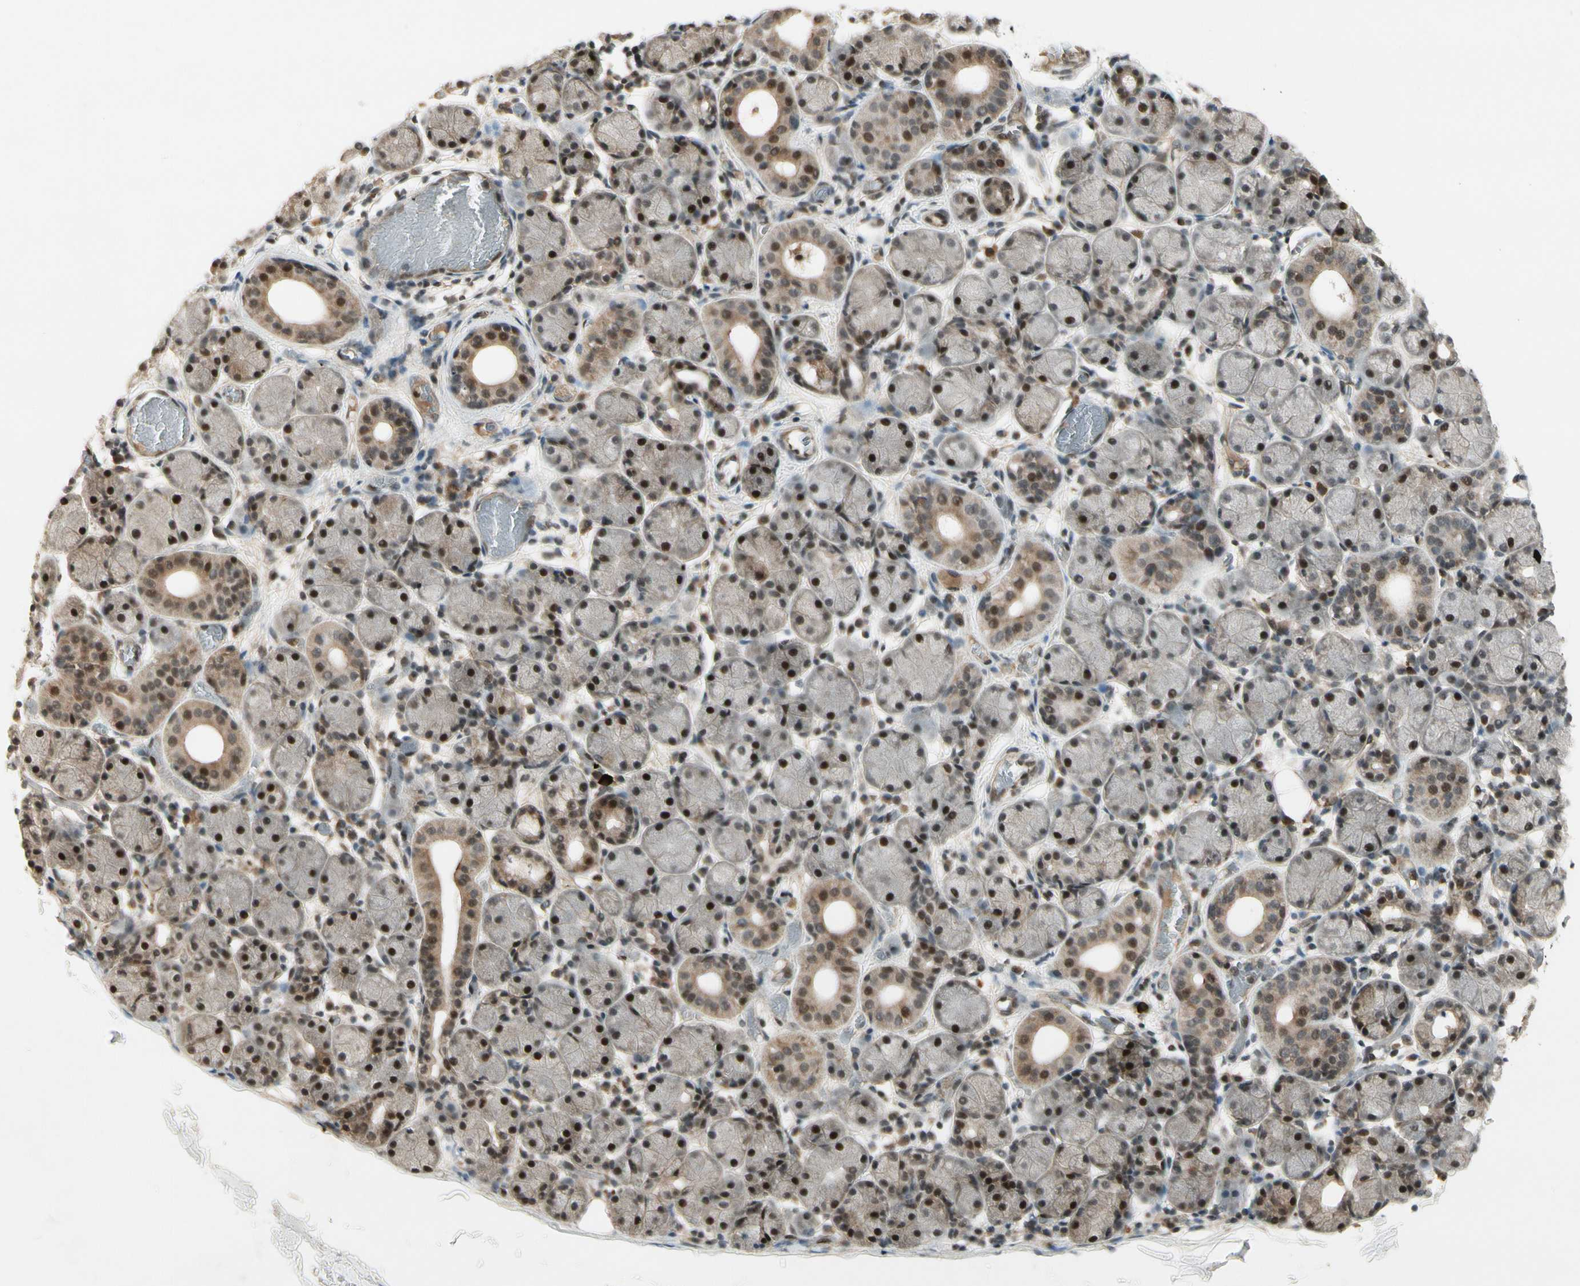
{"staining": {"intensity": "moderate", "quantity": "25%-75%", "location": "nuclear"}, "tissue": "salivary gland", "cell_type": "Glandular cells", "image_type": "normal", "snomed": [{"axis": "morphology", "description": "Normal tissue, NOS"}, {"axis": "topography", "description": "Salivary gland"}], "caption": "The micrograph displays immunohistochemical staining of normal salivary gland. There is moderate nuclear staining is appreciated in about 25%-75% of glandular cells. The protein of interest is shown in brown color, while the nuclei are stained blue.", "gene": "CDK11A", "patient": {"sex": "female", "age": 24}}